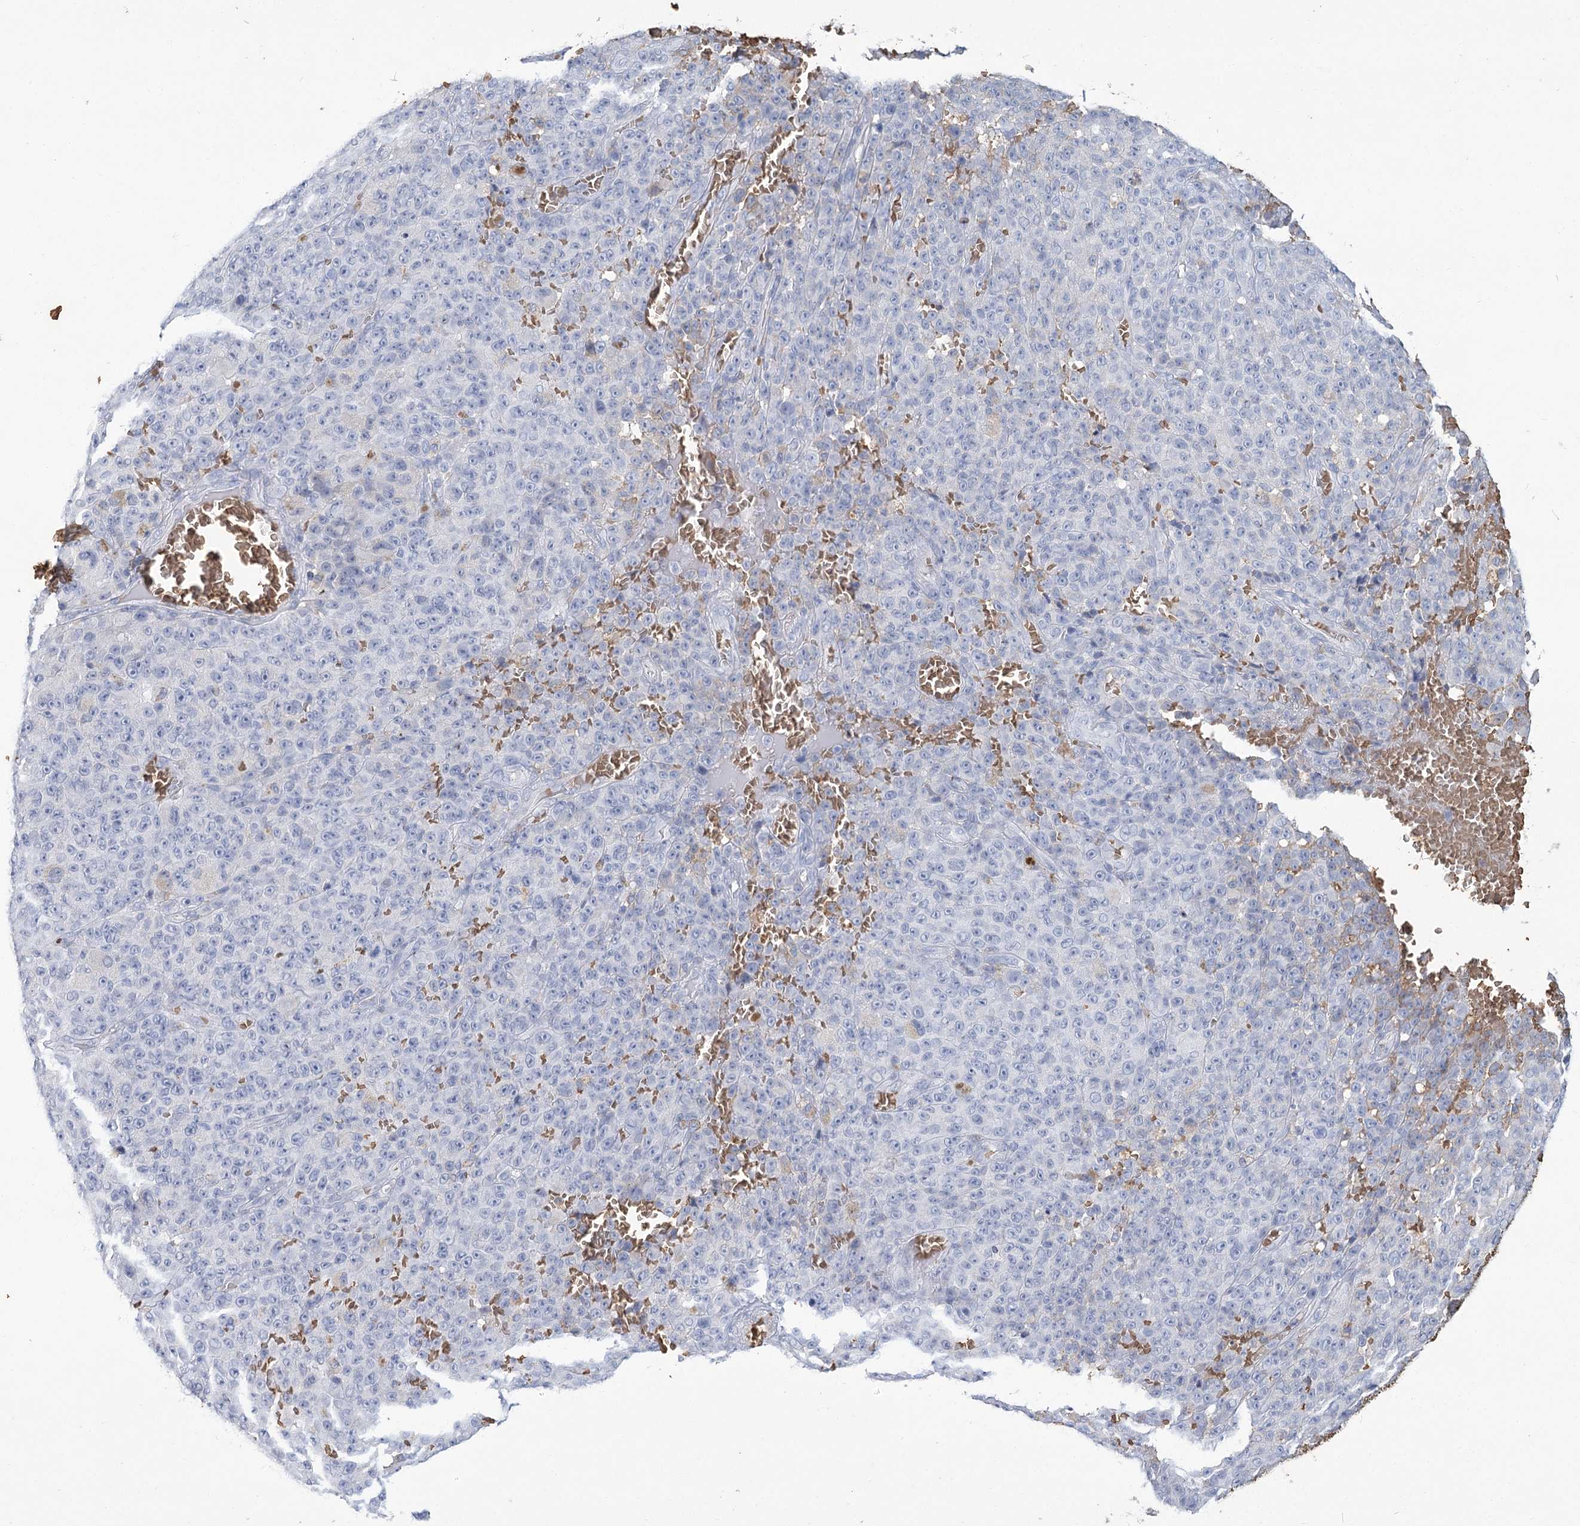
{"staining": {"intensity": "negative", "quantity": "none", "location": "none"}, "tissue": "melanoma", "cell_type": "Tumor cells", "image_type": "cancer", "snomed": [{"axis": "morphology", "description": "Malignant melanoma, NOS"}, {"axis": "topography", "description": "Skin"}], "caption": "DAB immunohistochemical staining of malignant melanoma exhibits no significant staining in tumor cells.", "gene": "HBA1", "patient": {"sex": "female", "age": 82}}